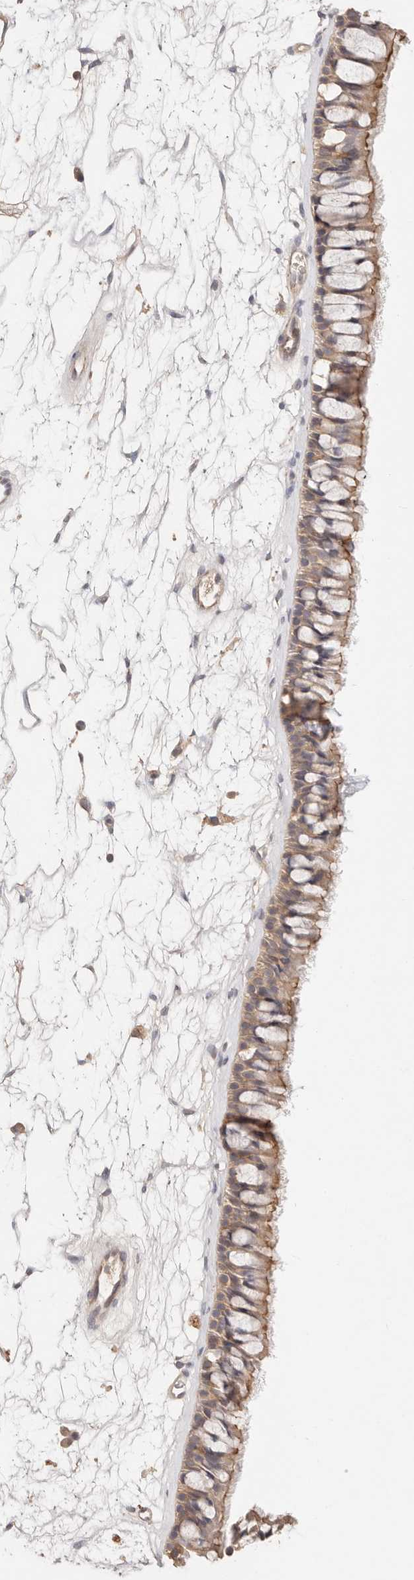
{"staining": {"intensity": "moderate", "quantity": ">75%", "location": "cytoplasmic/membranous"}, "tissue": "nasopharynx", "cell_type": "Respiratory epithelial cells", "image_type": "normal", "snomed": [{"axis": "morphology", "description": "Normal tissue, NOS"}, {"axis": "topography", "description": "Nasopharynx"}], "caption": "Protein staining displays moderate cytoplasmic/membranous expression in approximately >75% of respiratory epithelial cells in benign nasopharynx. (DAB (3,3'-diaminobenzidine) = brown stain, brightfield microscopy at high magnification).", "gene": "CXADR", "patient": {"sex": "male", "age": 64}}